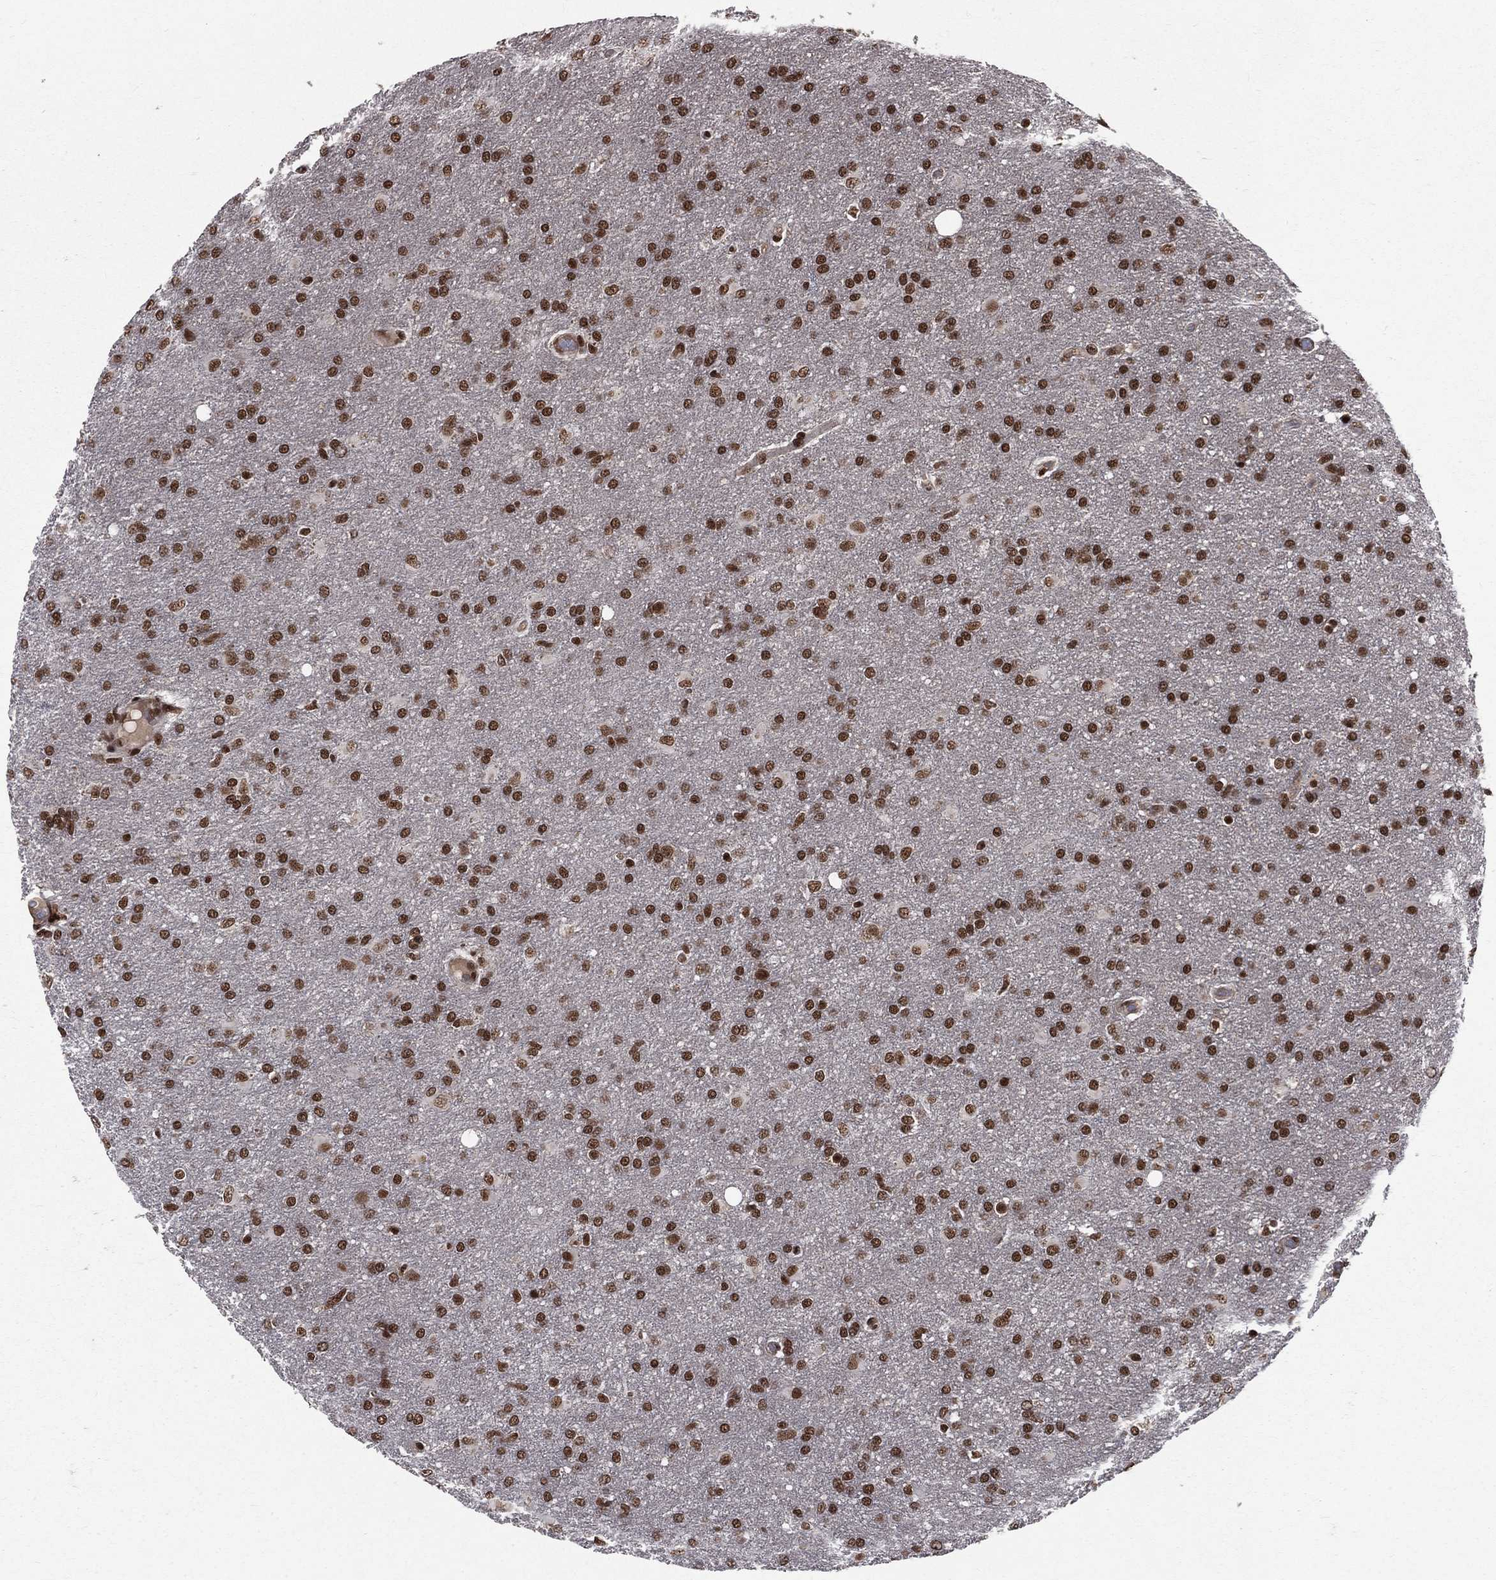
{"staining": {"intensity": "strong", "quantity": ">75%", "location": "nuclear"}, "tissue": "glioma", "cell_type": "Tumor cells", "image_type": "cancer", "snomed": [{"axis": "morphology", "description": "Glioma, malignant, High grade"}, {"axis": "topography", "description": "Brain"}], "caption": "A high amount of strong nuclear staining is seen in approximately >75% of tumor cells in high-grade glioma (malignant) tissue.", "gene": "SMC3", "patient": {"sex": "male", "age": 68}}